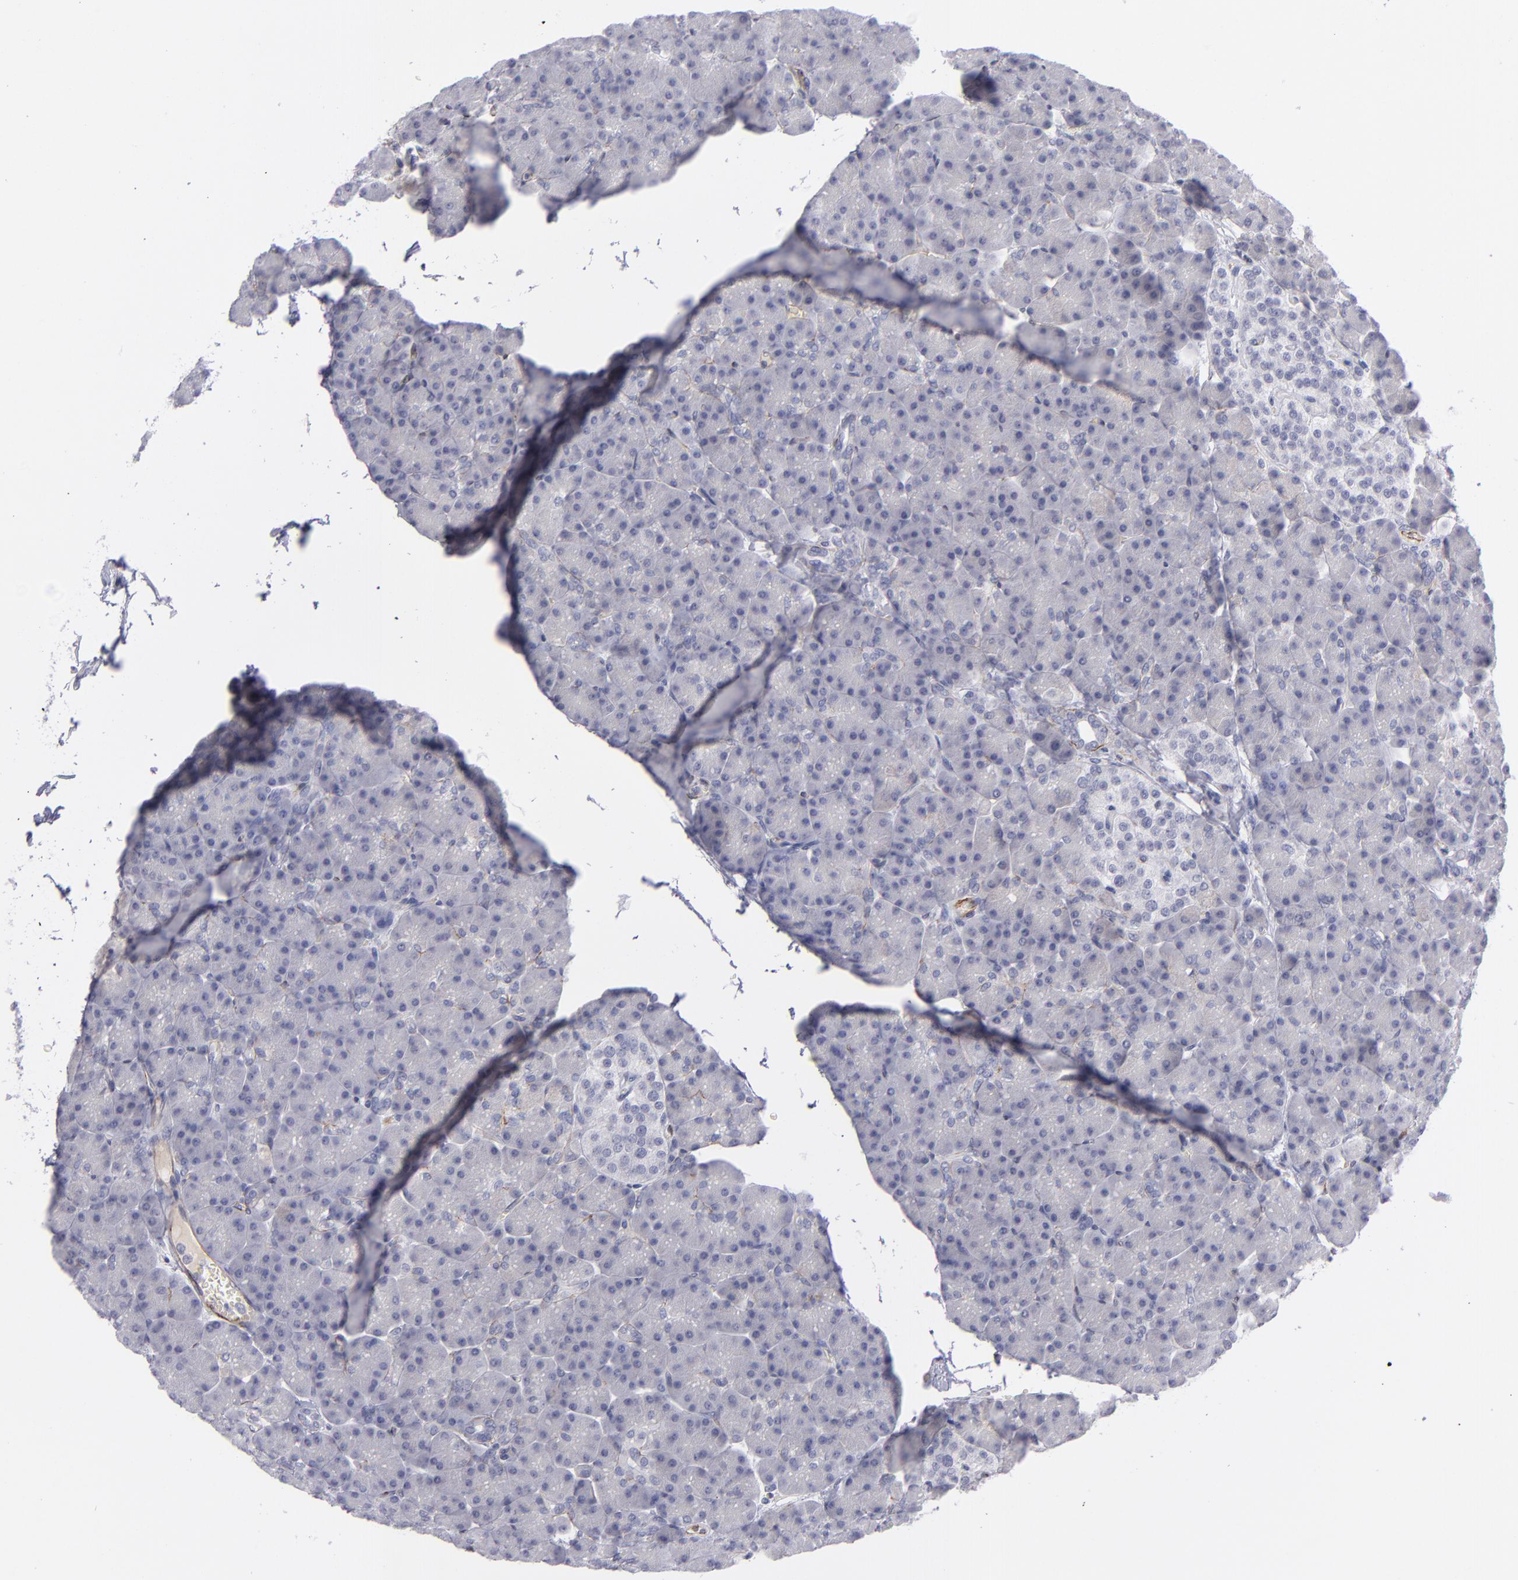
{"staining": {"intensity": "negative", "quantity": "none", "location": "none"}, "tissue": "pancreas", "cell_type": "Exocrine glandular cells", "image_type": "normal", "snomed": [{"axis": "morphology", "description": "Normal tissue, NOS"}, {"axis": "topography", "description": "Pancreas"}], "caption": "Histopathology image shows no protein expression in exocrine glandular cells of normal pancreas.", "gene": "ITGB4", "patient": {"sex": "female", "age": 43}}